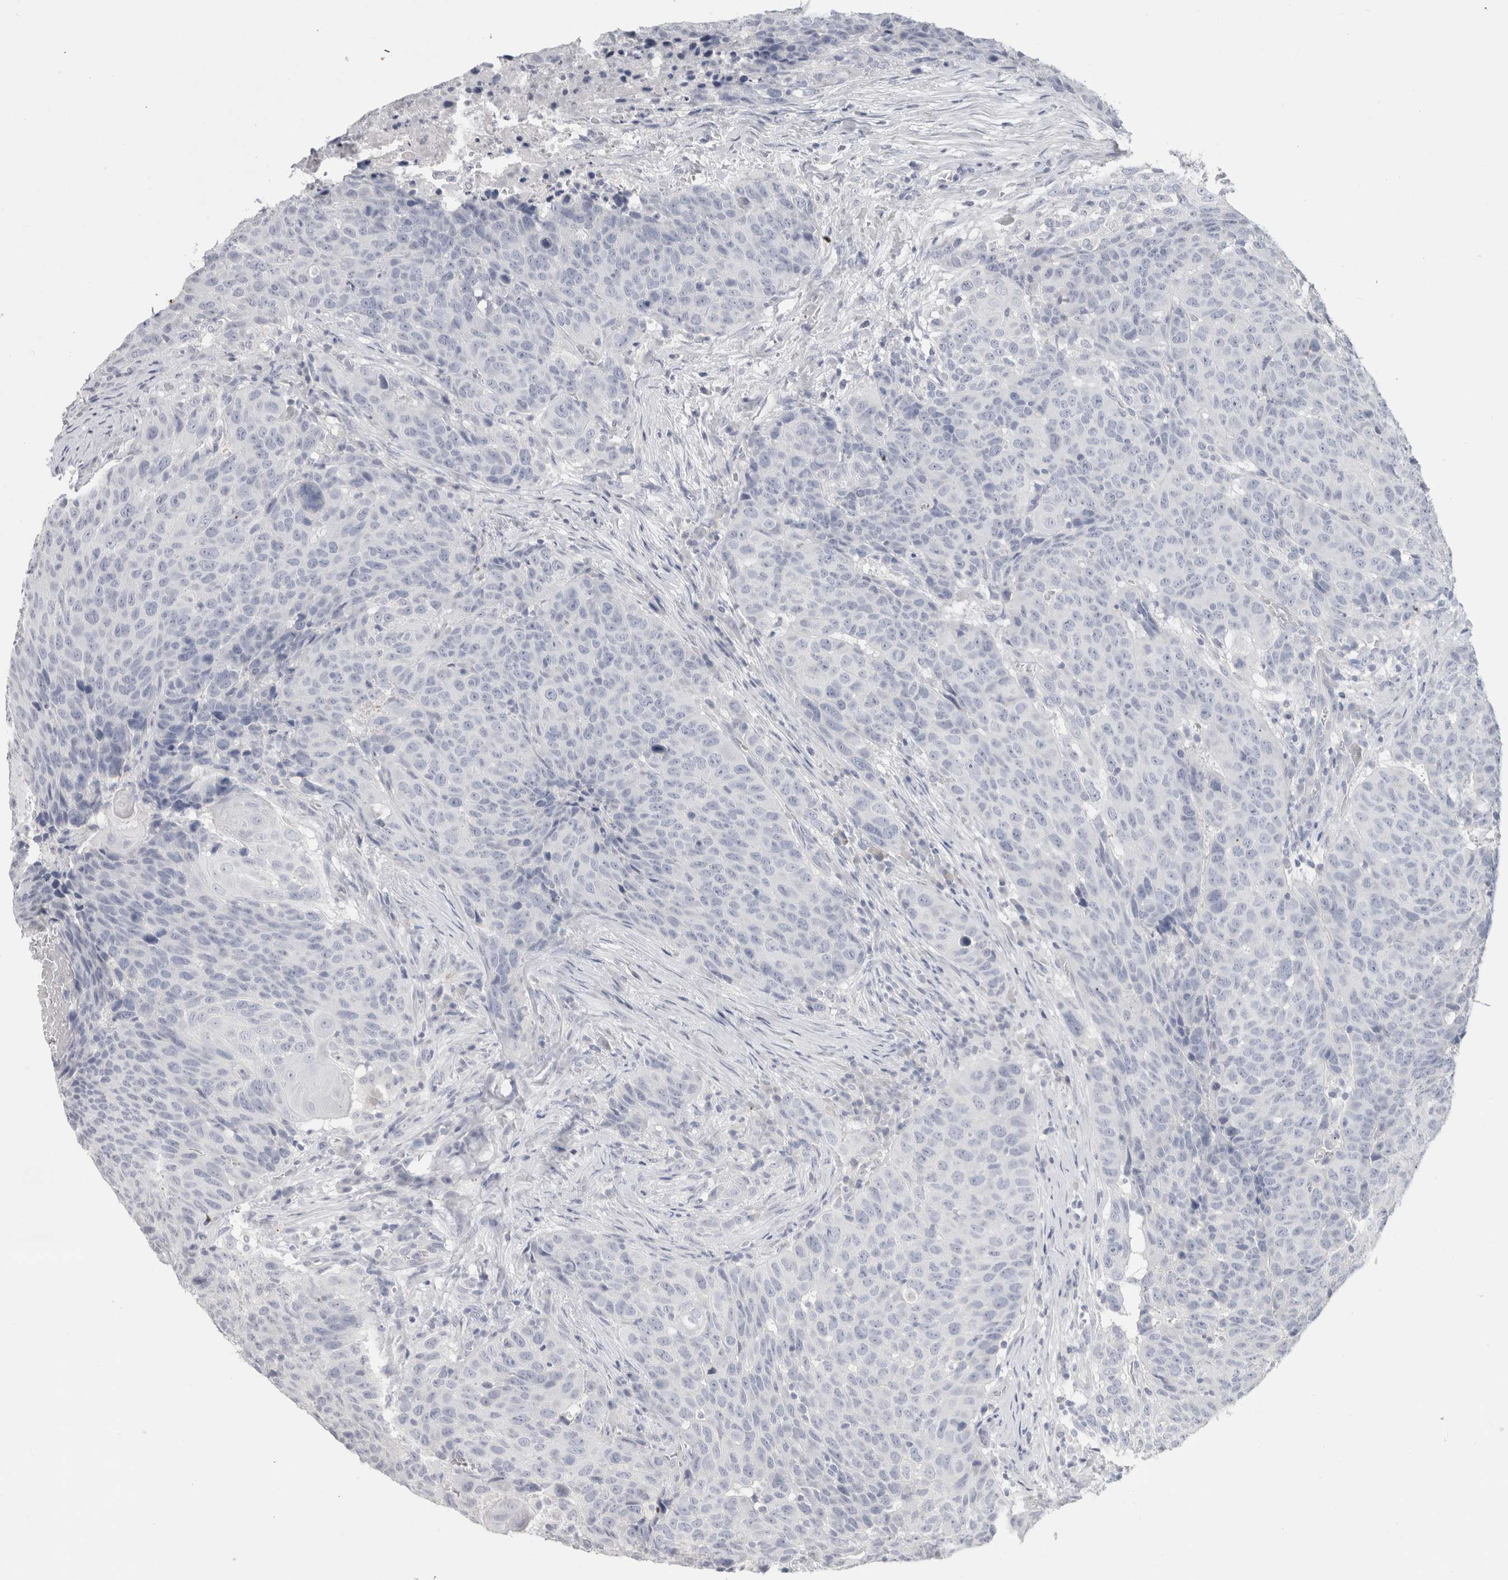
{"staining": {"intensity": "negative", "quantity": "none", "location": "none"}, "tissue": "head and neck cancer", "cell_type": "Tumor cells", "image_type": "cancer", "snomed": [{"axis": "morphology", "description": "Squamous cell carcinoma, NOS"}, {"axis": "topography", "description": "Head-Neck"}], "caption": "Tumor cells show no significant staining in squamous cell carcinoma (head and neck).", "gene": "SLC6A1", "patient": {"sex": "male", "age": 66}}